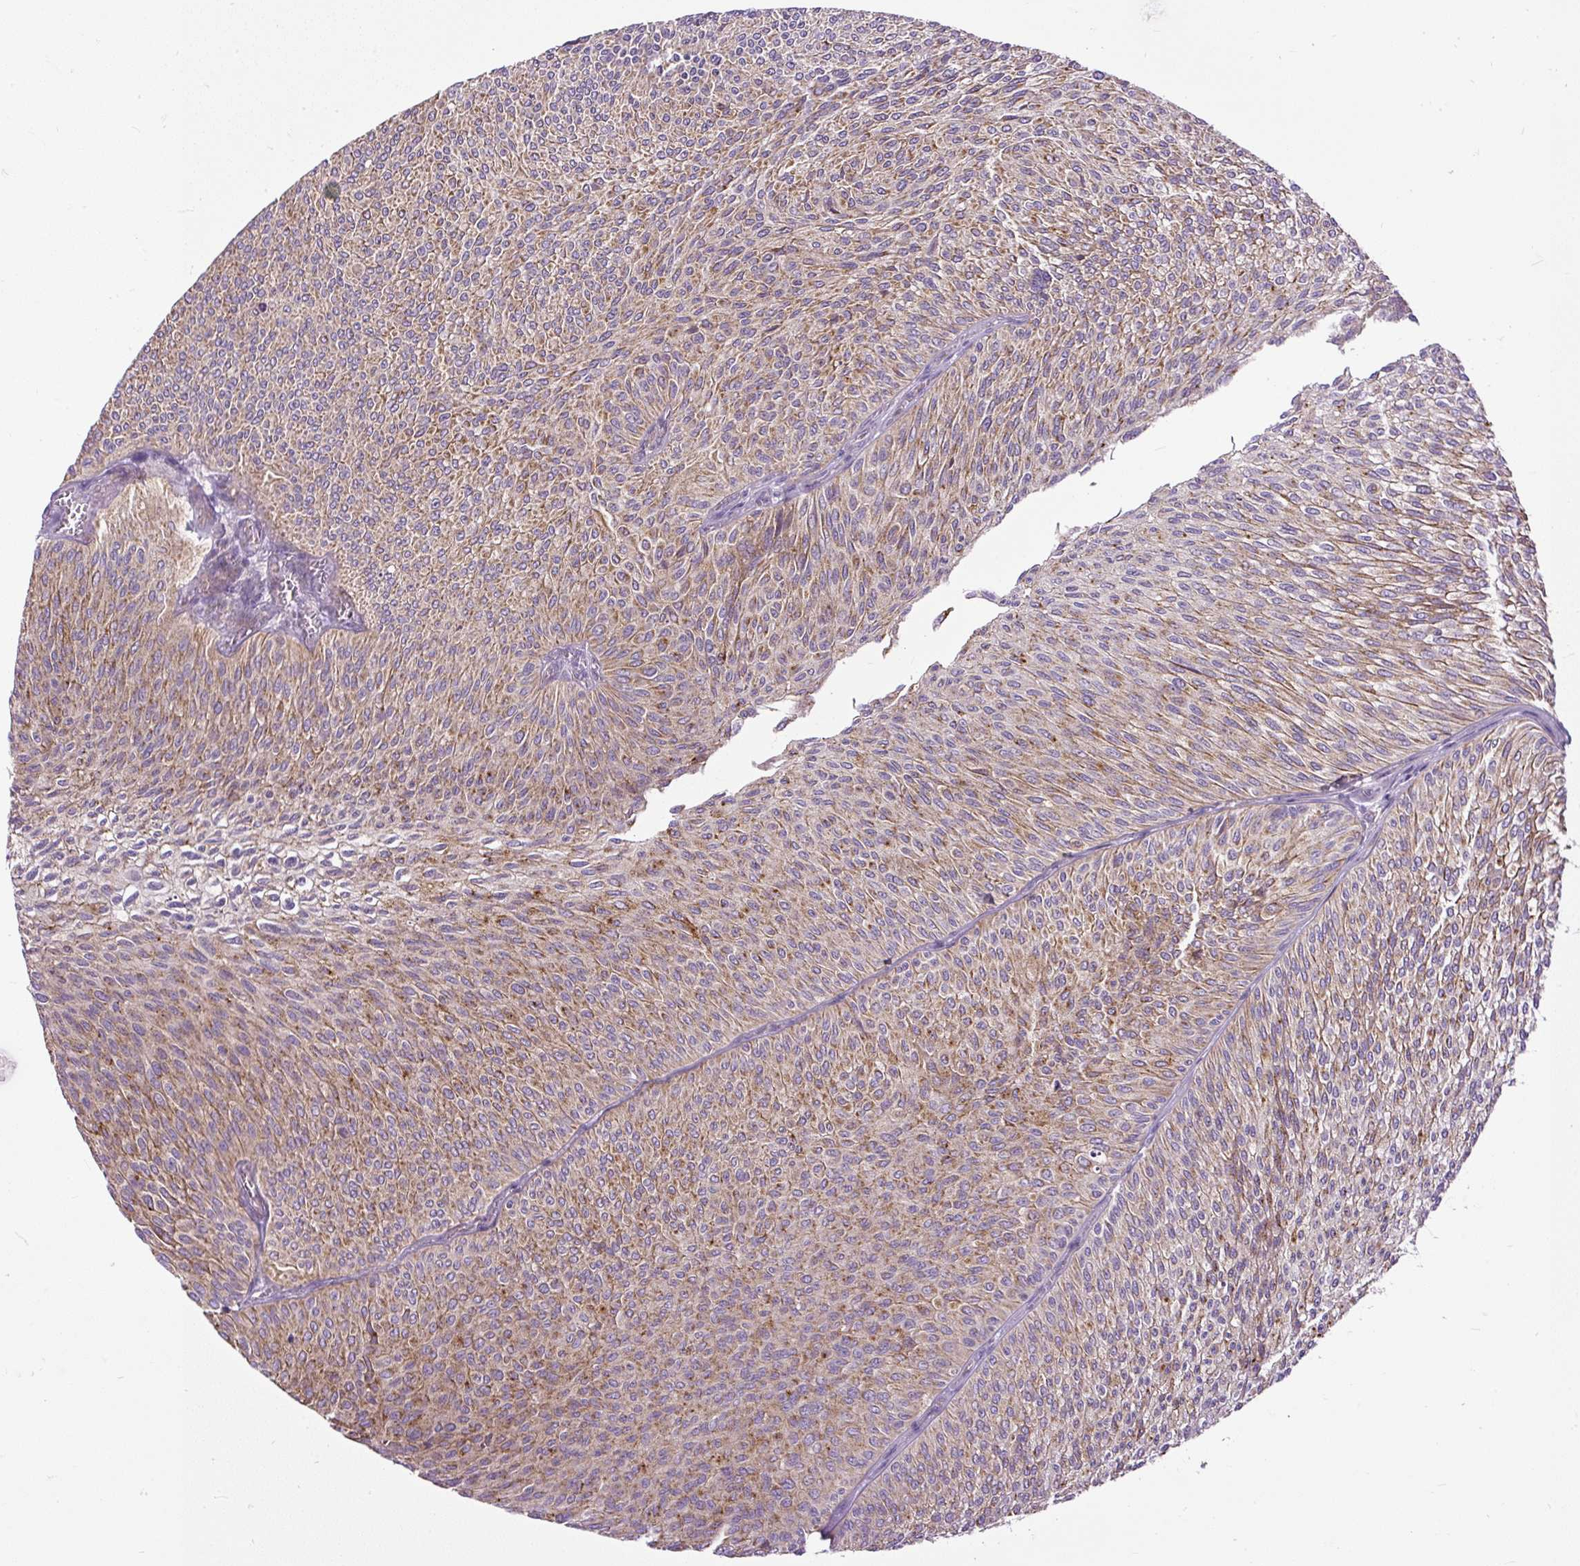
{"staining": {"intensity": "moderate", "quantity": ">75%", "location": "cytoplasmic/membranous"}, "tissue": "urothelial cancer", "cell_type": "Tumor cells", "image_type": "cancer", "snomed": [{"axis": "morphology", "description": "Urothelial carcinoma, Low grade"}, {"axis": "topography", "description": "Urinary bladder"}], "caption": "Low-grade urothelial carcinoma stained with DAB (3,3'-diaminobenzidine) immunohistochemistry (IHC) reveals medium levels of moderate cytoplasmic/membranous positivity in approximately >75% of tumor cells.", "gene": "TM2D3", "patient": {"sex": "male", "age": 91}}